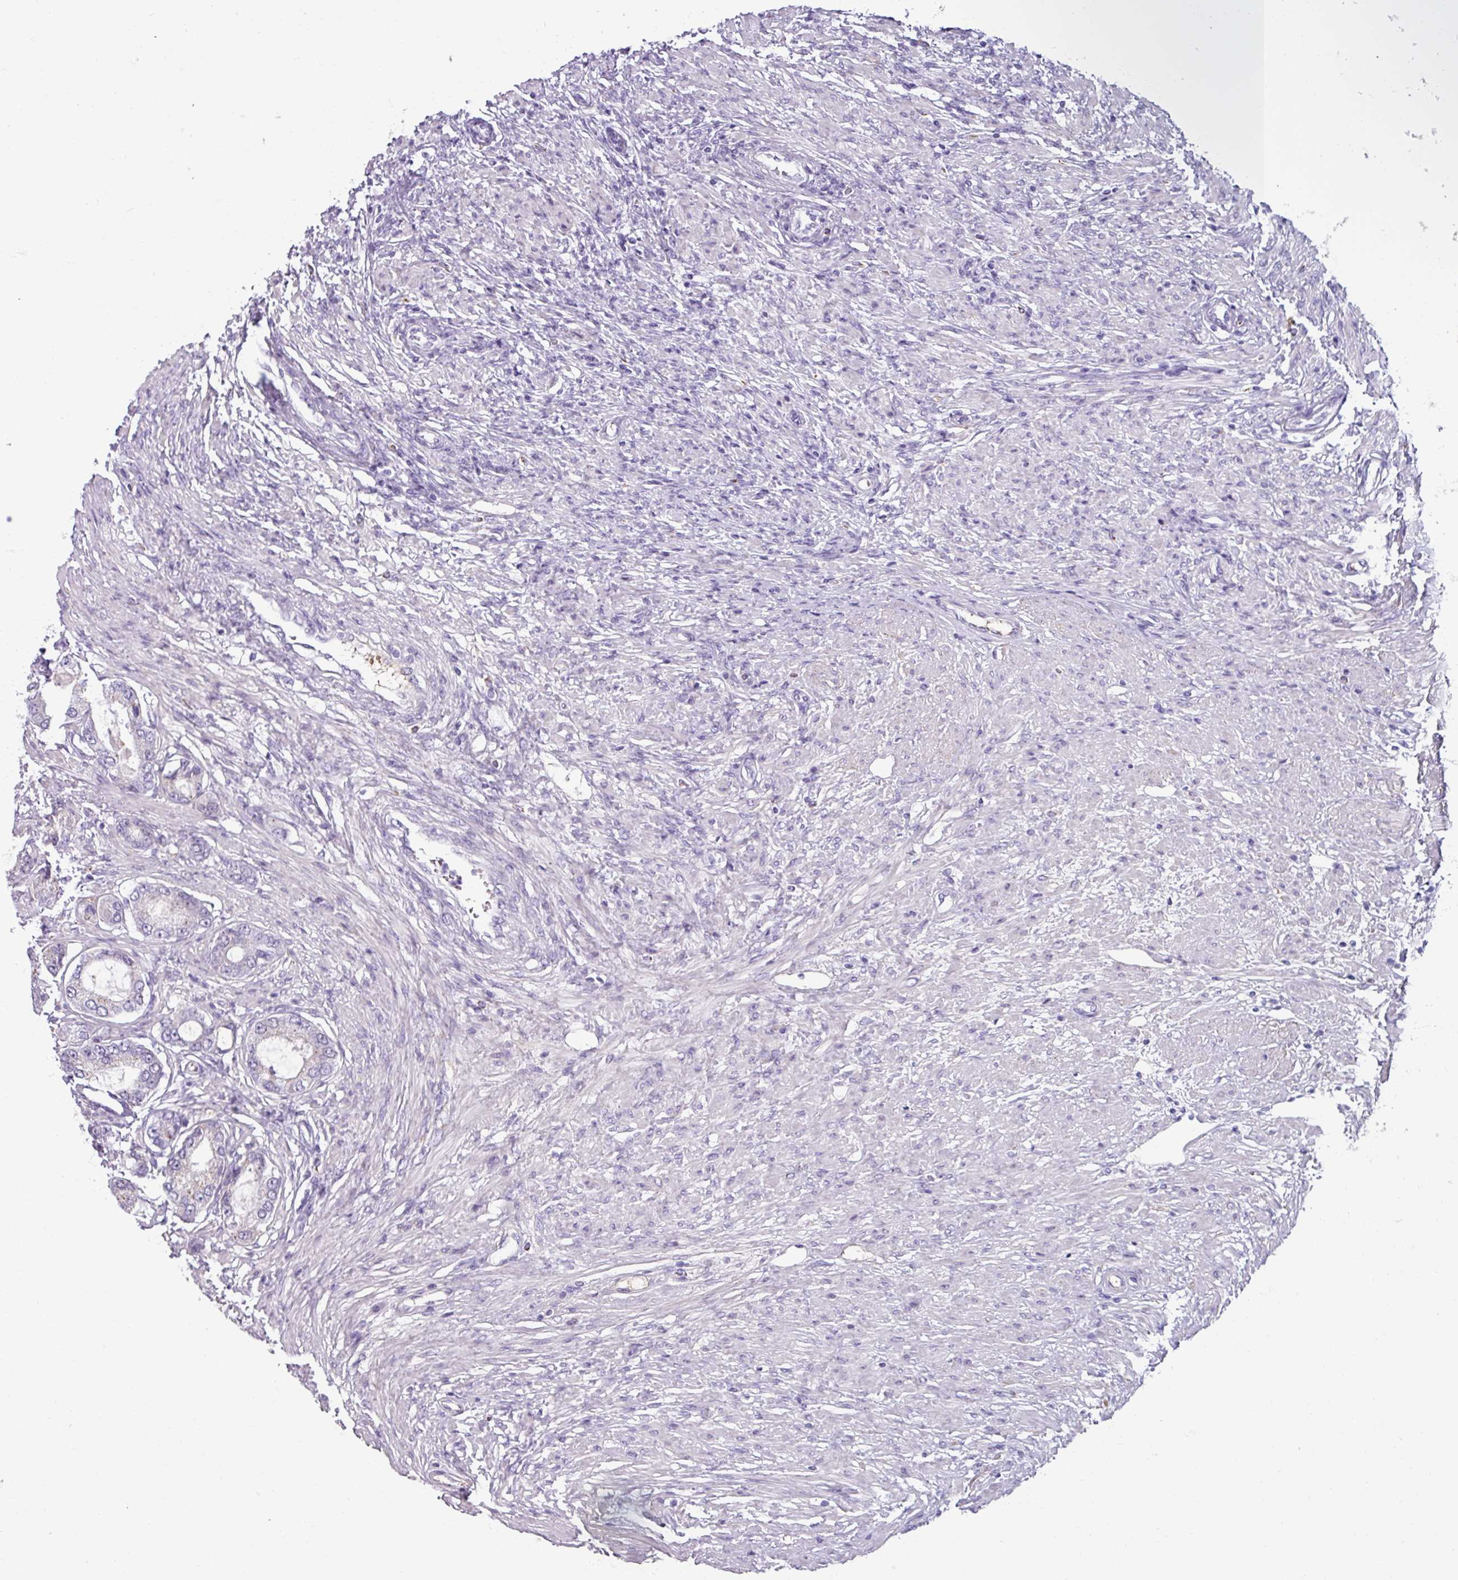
{"staining": {"intensity": "negative", "quantity": "none", "location": "none"}, "tissue": "prostate cancer", "cell_type": "Tumor cells", "image_type": "cancer", "snomed": [{"axis": "morphology", "description": "Adenocarcinoma, High grade"}, {"axis": "topography", "description": "Prostate"}], "caption": "Immunohistochemistry photomicrograph of neoplastic tissue: human prostate cancer (adenocarcinoma (high-grade)) stained with DAB (3,3'-diaminobenzidine) demonstrates no significant protein positivity in tumor cells. (IHC, brightfield microscopy, high magnification).", "gene": "SPESP1", "patient": {"sex": "male", "age": 69}}